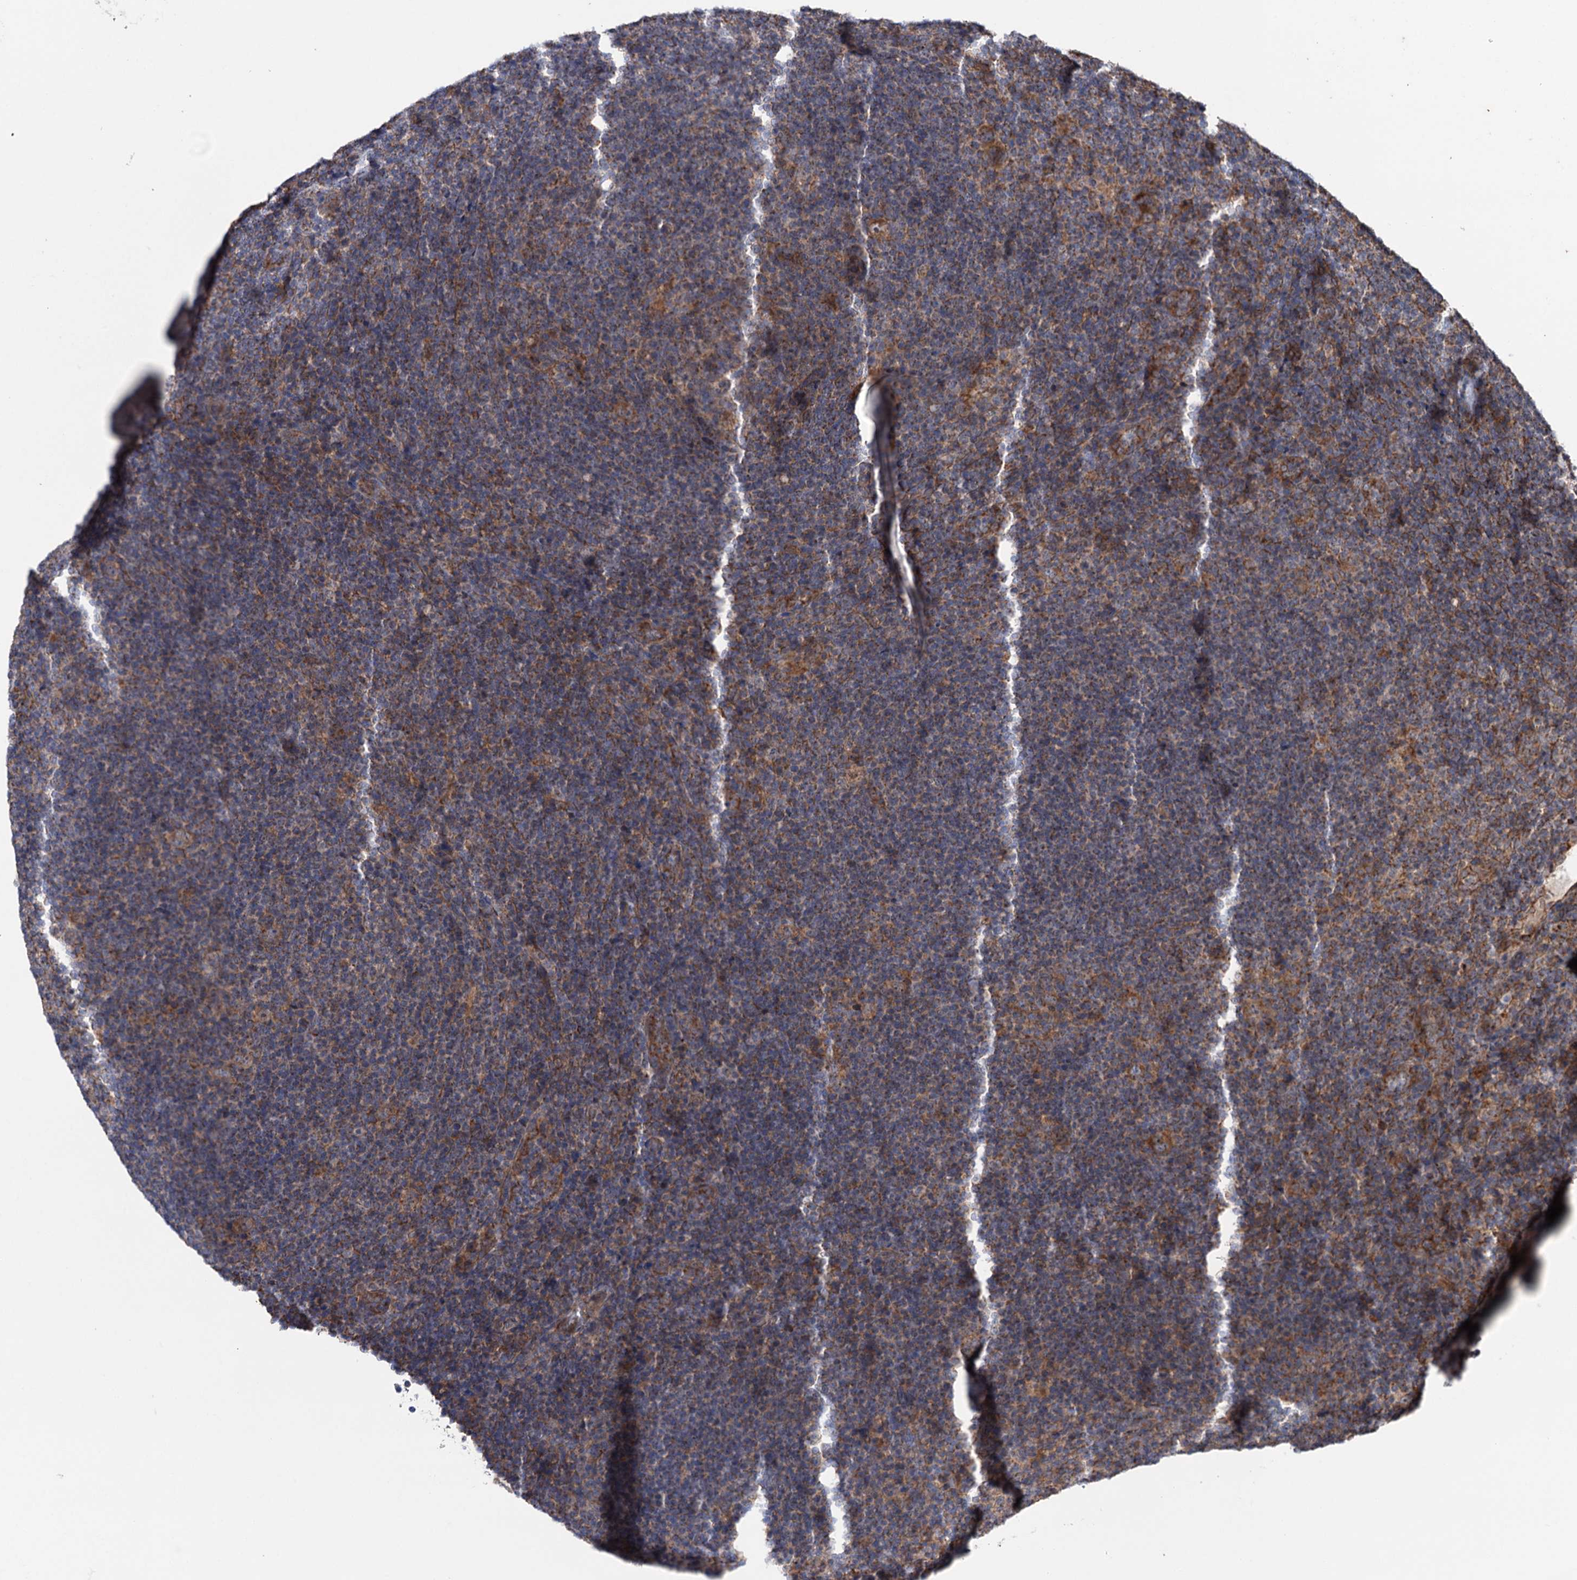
{"staining": {"intensity": "moderate", "quantity": ">75%", "location": "cytoplasmic/membranous"}, "tissue": "lymphoma", "cell_type": "Tumor cells", "image_type": "cancer", "snomed": [{"axis": "morphology", "description": "Hodgkin's disease, NOS"}, {"axis": "topography", "description": "Lymph node"}], "caption": "Brown immunohistochemical staining in Hodgkin's disease reveals moderate cytoplasmic/membranous positivity in about >75% of tumor cells.", "gene": "SUCLA2", "patient": {"sex": "female", "age": 57}}